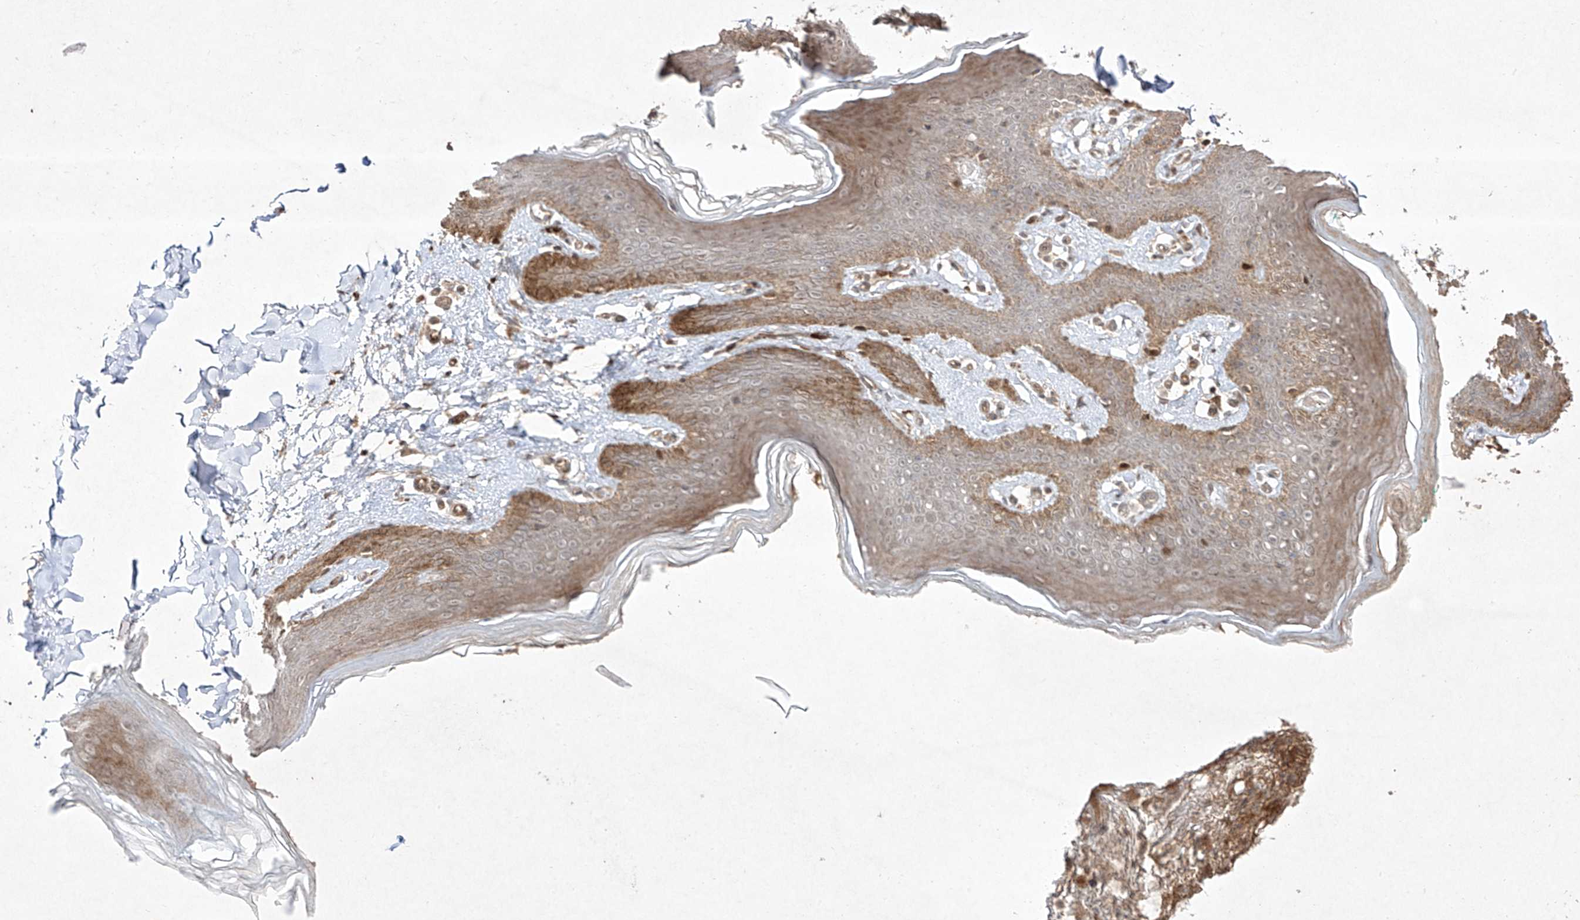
{"staining": {"intensity": "moderate", "quantity": "25%-75%", "location": "cytoplasmic/membranous,nuclear"}, "tissue": "skin", "cell_type": "Epidermal cells", "image_type": "normal", "snomed": [{"axis": "morphology", "description": "Normal tissue, NOS"}, {"axis": "topography", "description": "Vulva"}], "caption": "Immunohistochemistry micrograph of unremarkable skin: skin stained using immunohistochemistry (IHC) reveals medium levels of moderate protein expression localized specifically in the cytoplasmic/membranous,nuclear of epidermal cells, appearing as a cytoplasmic/membranous,nuclear brown color.", "gene": "KDM1B", "patient": {"sex": "female", "age": 66}}